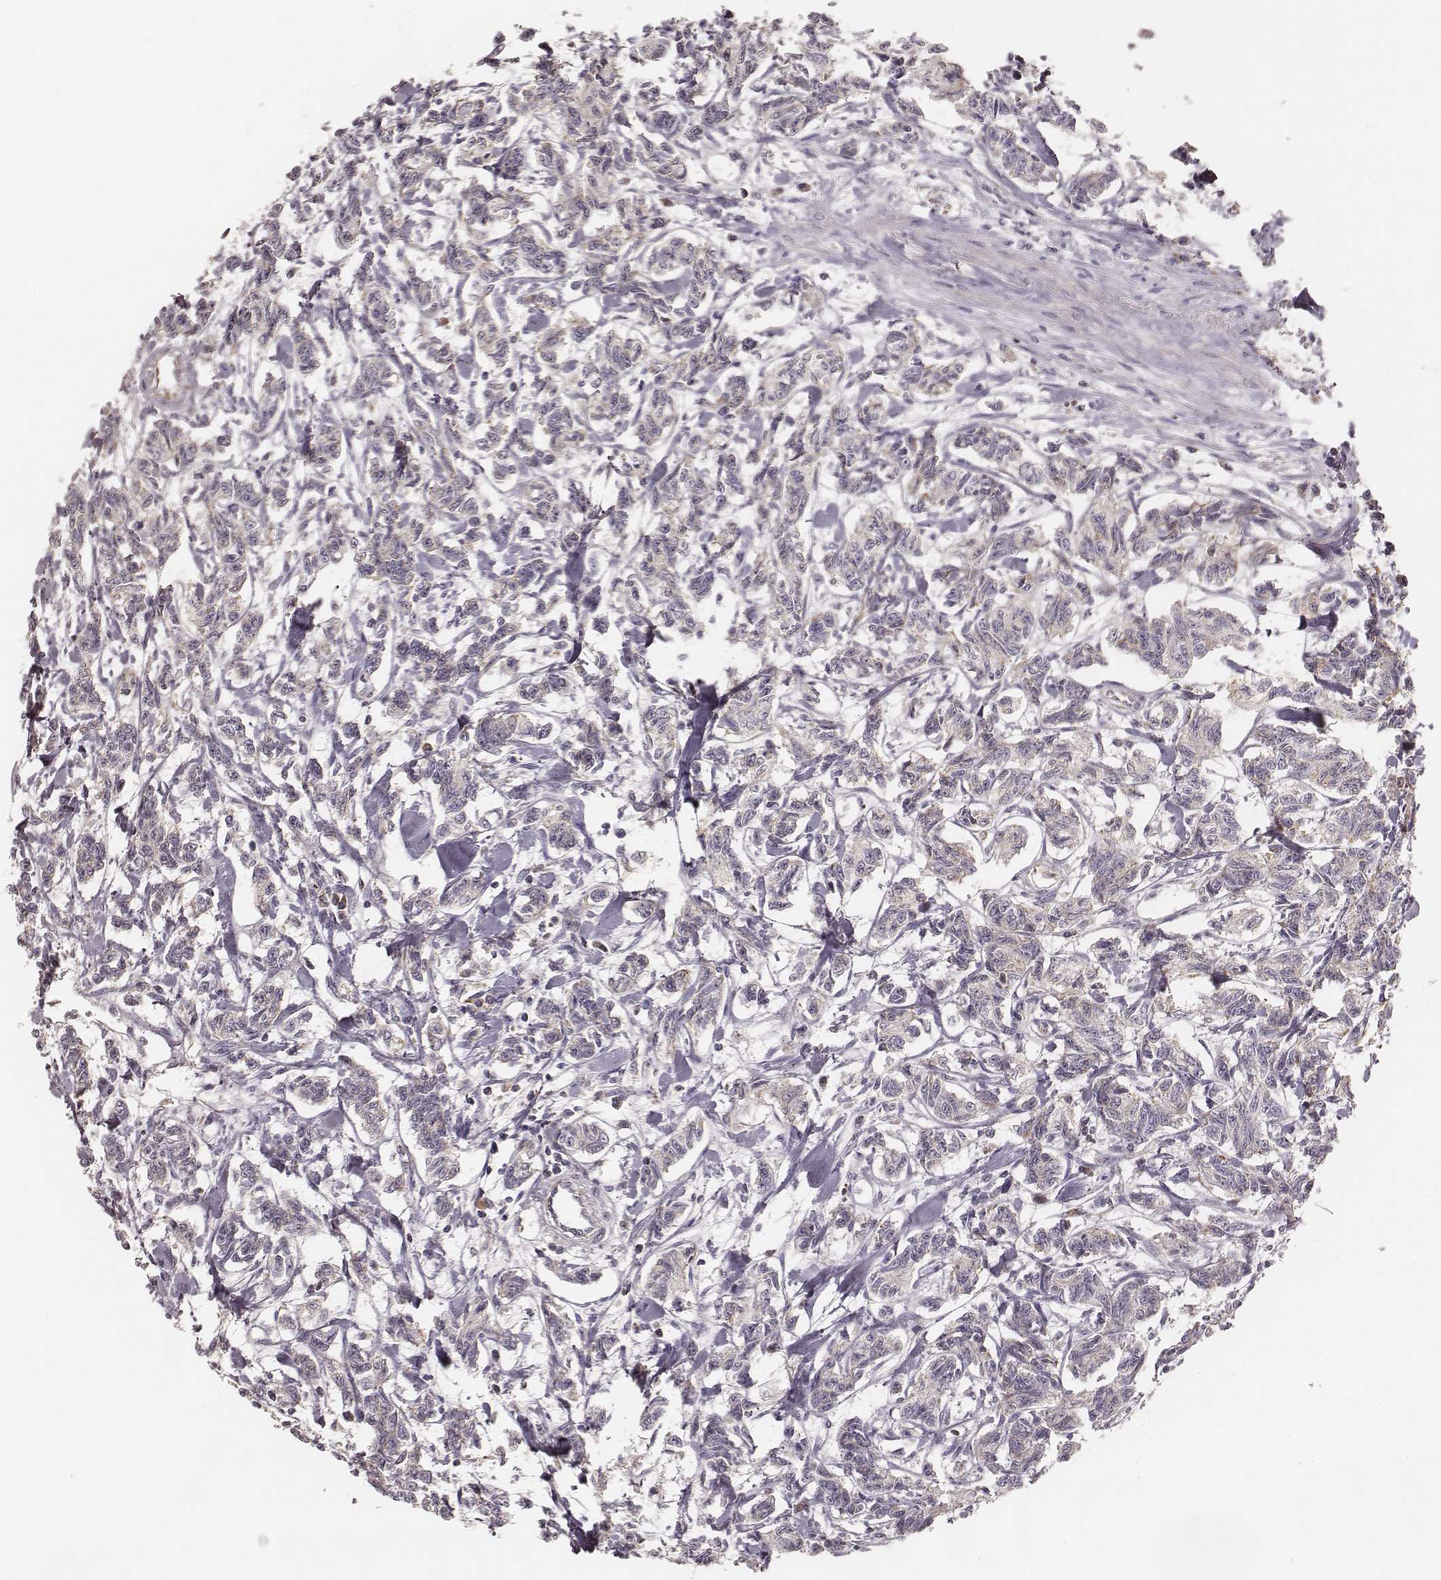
{"staining": {"intensity": "negative", "quantity": "none", "location": "none"}, "tissue": "carcinoid", "cell_type": "Tumor cells", "image_type": "cancer", "snomed": [{"axis": "morphology", "description": "Carcinoid, malignant, NOS"}, {"axis": "topography", "description": "Kidney"}], "caption": "Protein analysis of carcinoid (malignant) displays no significant staining in tumor cells.", "gene": "TUFM", "patient": {"sex": "female", "age": 41}}